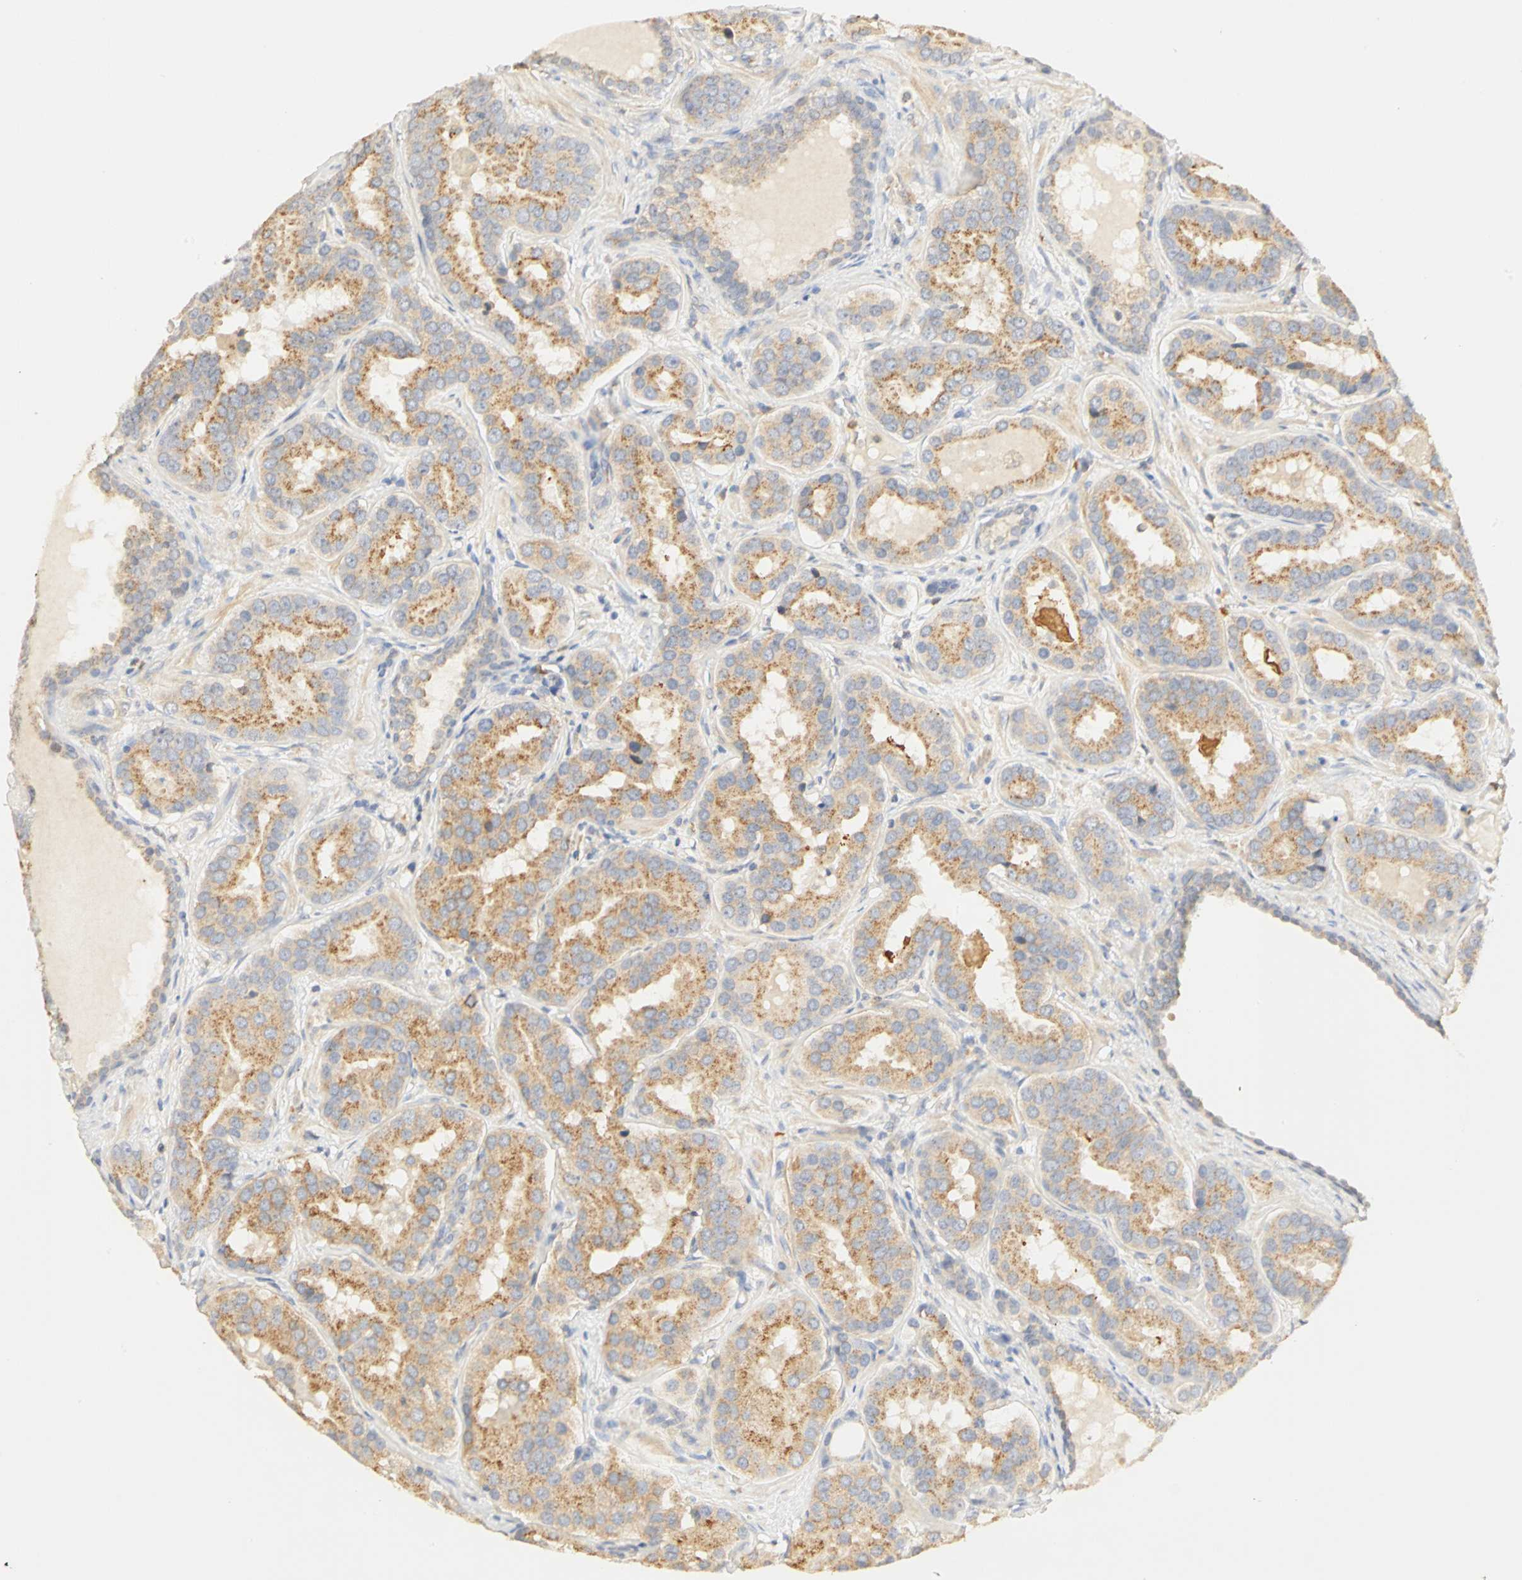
{"staining": {"intensity": "moderate", "quantity": ">75%", "location": "cytoplasmic/membranous"}, "tissue": "prostate cancer", "cell_type": "Tumor cells", "image_type": "cancer", "snomed": [{"axis": "morphology", "description": "Adenocarcinoma, Low grade"}, {"axis": "topography", "description": "Prostate"}], "caption": "Prostate adenocarcinoma (low-grade) stained with a brown dye reveals moderate cytoplasmic/membranous positive expression in approximately >75% of tumor cells.", "gene": "GNRH2", "patient": {"sex": "male", "age": 59}}